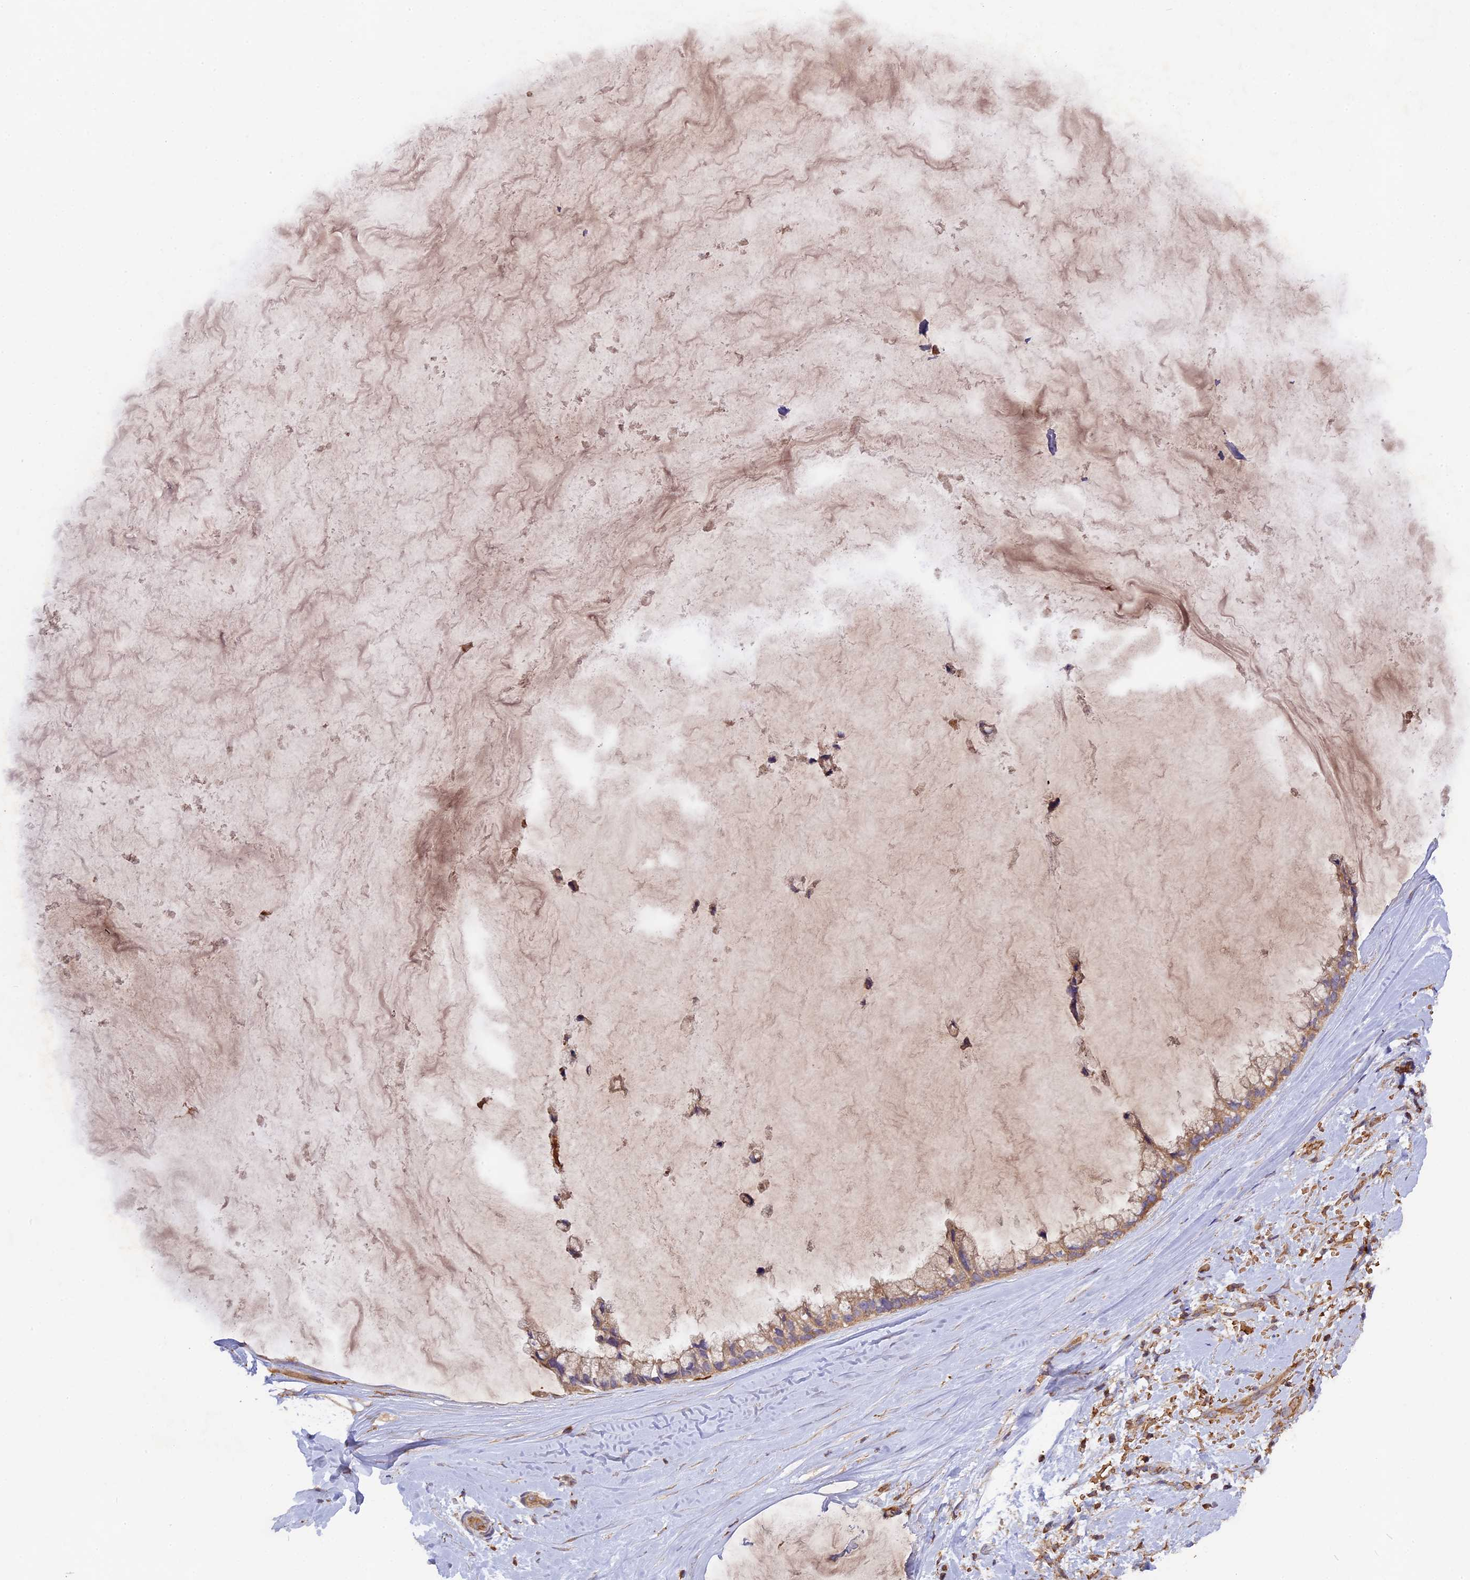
{"staining": {"intensity": "moderate", "quantity": ">75%", "location": "cytoplasmic/membranous"}, "tissue": "ovarian cancer", "cell_type": "Tumor cells", "image_type": "cancer", "snomed": [{"axis": "morphology", "description": "Cystadenocarcinoma, mucinous, NOS"}, {"axis": "topography", "description": "Ovary"}], "caption": "Tumor cells display moderate cytoplasmic/membranous expression in approximately >75% of cells in ovarian cancer (mucinous cystadenocarcinoma).", "gene": "MYO9B", "patient": {"sex": "female", "age": 39}}